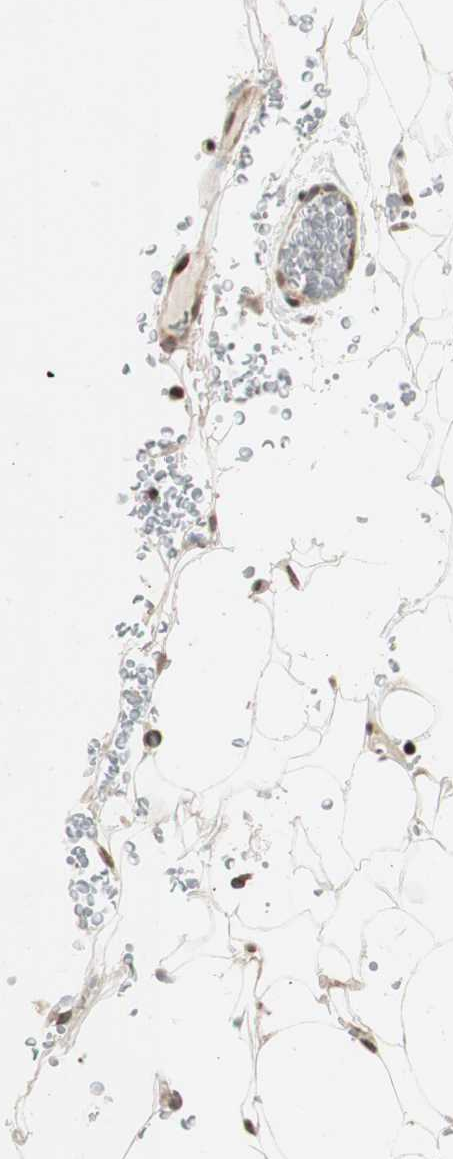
{"staining": {"intensity": "moderate", "quantity": "<25%", "location": "nuclear"}, "tissue": "adipose tissue", "cell_type": "Adipocytes", "image_type": "normal", "snomed": [{"axis": "morphology", "description": "Normal tissue, NOS"}, {"axis": "topography", "description": "Peripheral nerve tissue"}], "caption": "Protein staining by immunohistochemistry displays moderate nuclear positivity in about <25% of adipocytes in unremarkable adipose tissue.", "gene": "PRKG1", "patient": {"sex": "male", "age": 70}}